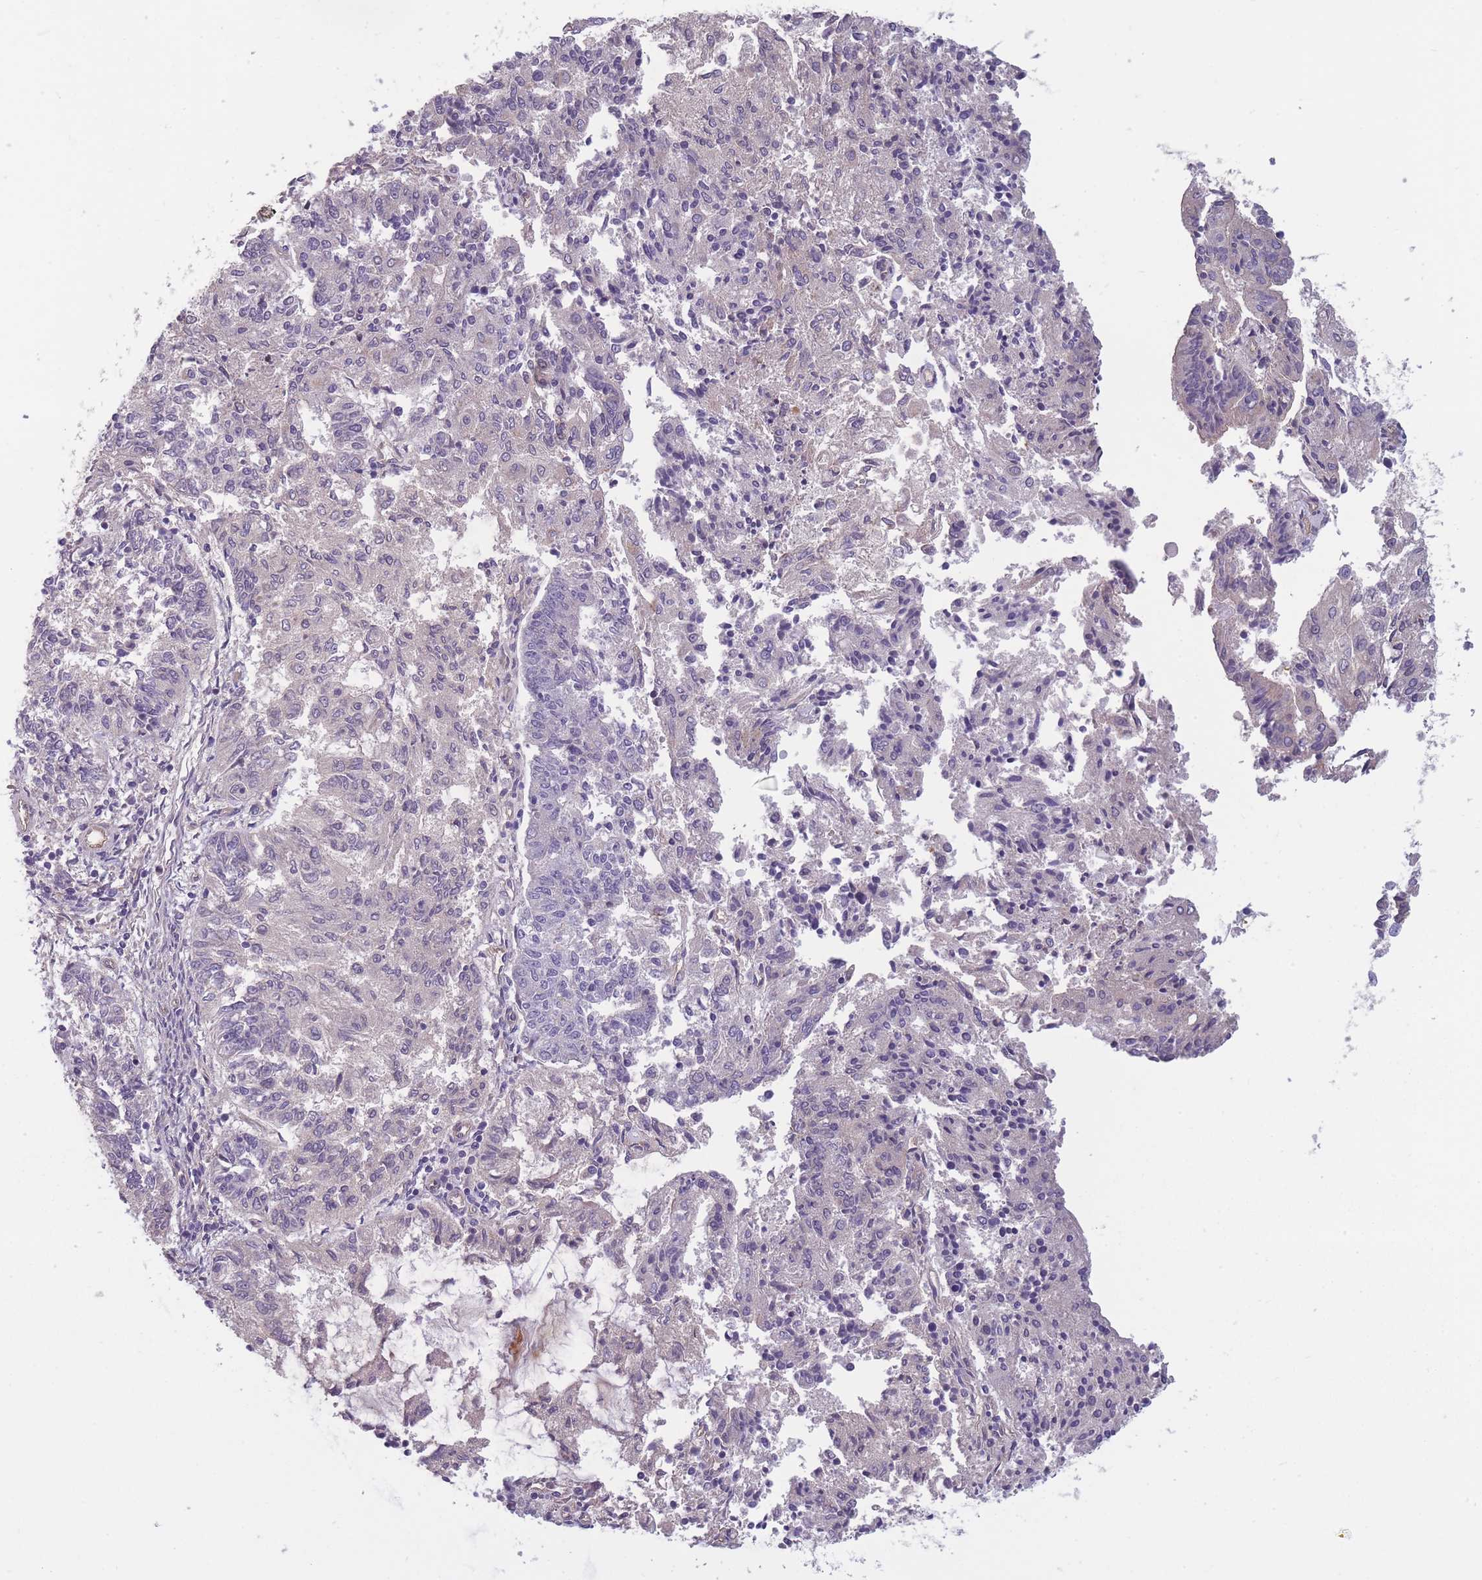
{"staining": {"intensity": "negative", "quantity": "none", "location": "none"}, "tissue": "endometrial cancer", "cell_type": "Tumor cells", "image_type": "cancer", "snomed": [{"axis": "morphology", "description": "Adenocarcinoma, NOS"}, {"axis": "topography", "description": "Endometrium"}], "caption": "Immunohistochemistry (IHC) image of neoplastic tissue: endometrial adenocarcinoma stained with DAB (3,3'-diaminobenzidine) displays no significant protein positivity in tumor cells.", "gene": "FAM83F", "patient": {"sex": "female", "age": 82}}